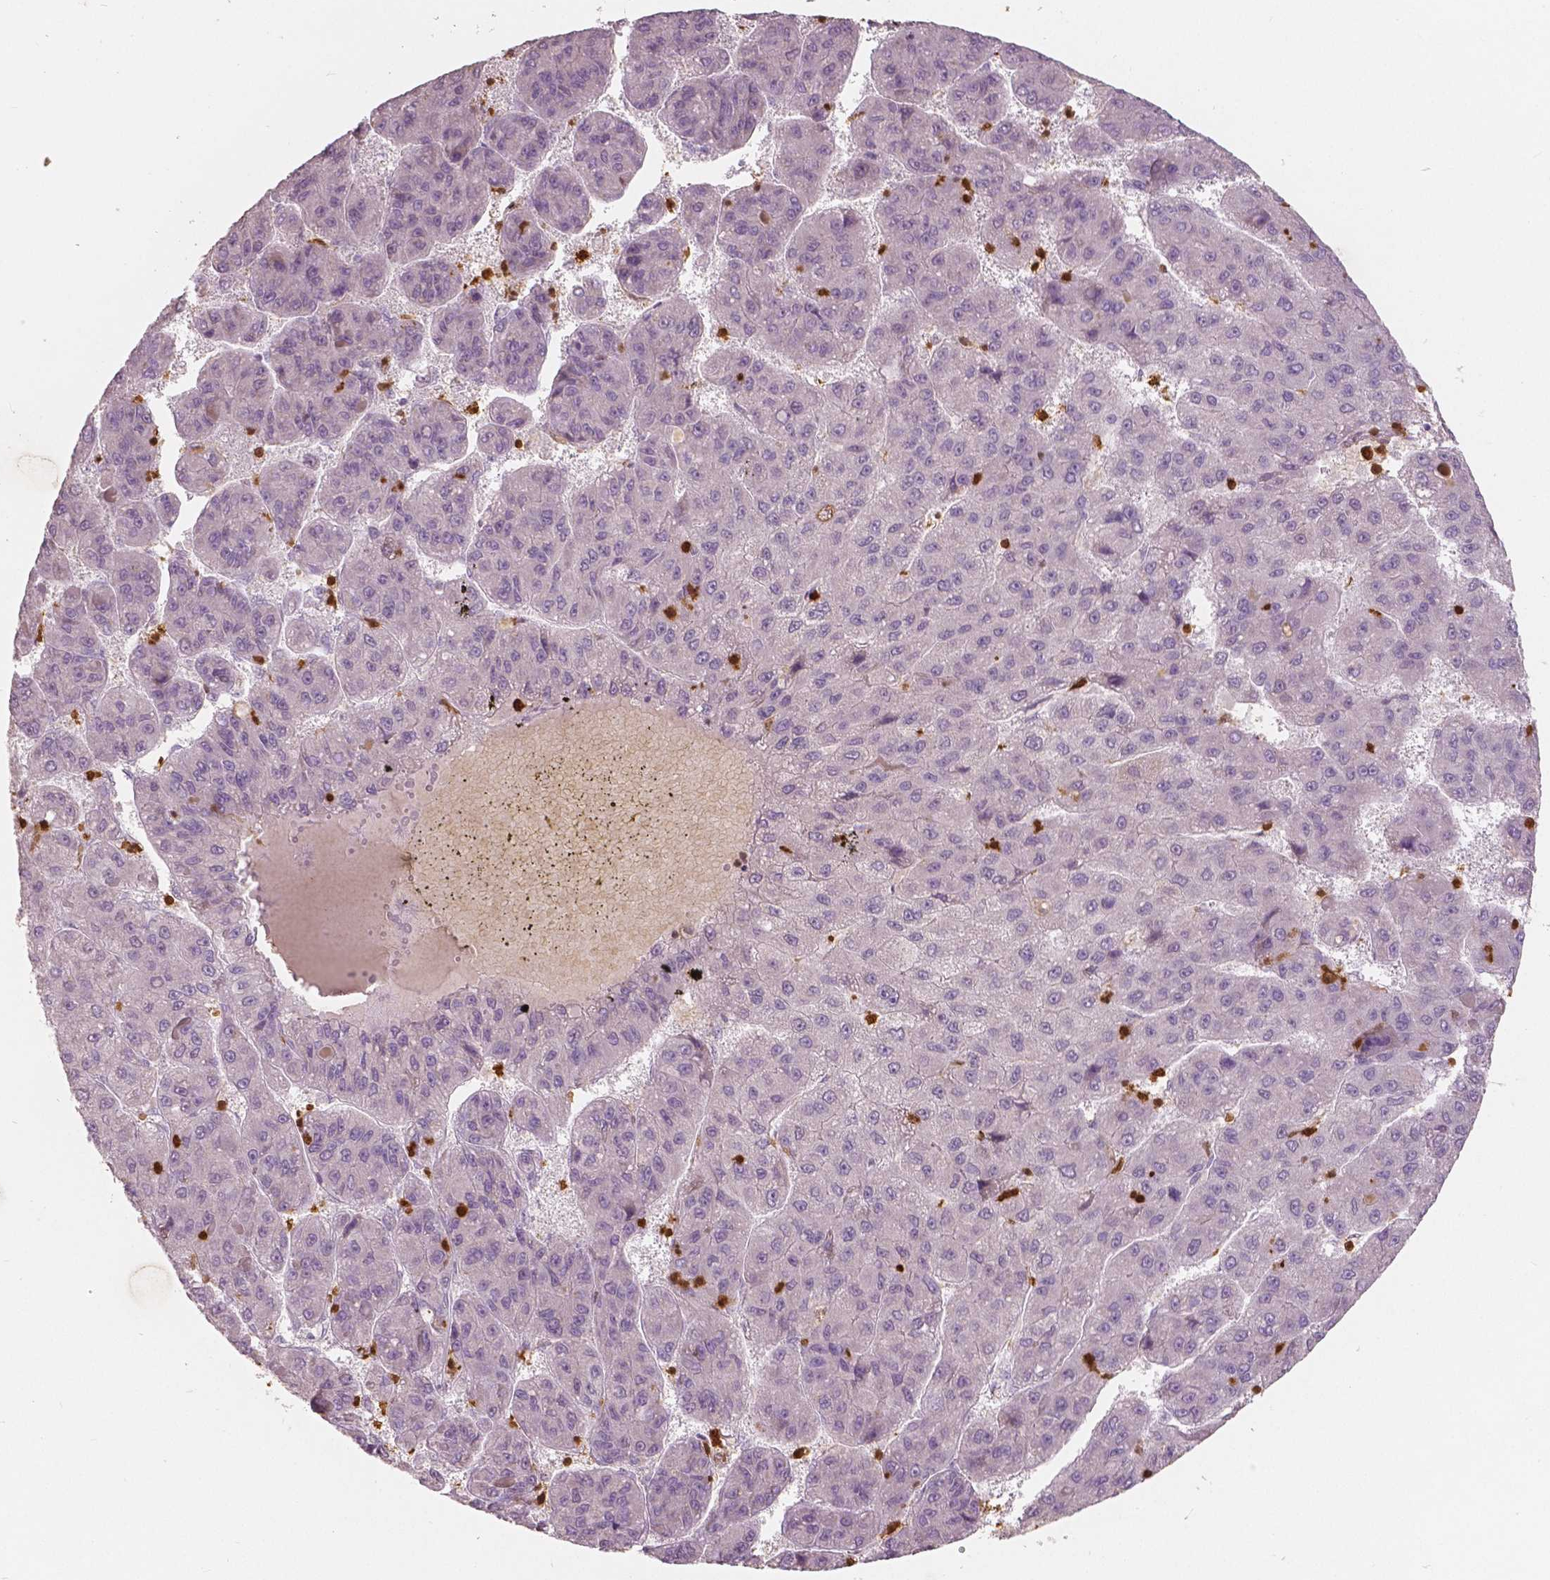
{"staining": {"intensity": "negative", "quantity": "none", "location": "none"}, "tissue": "liver cancer", "cell_type": "Tumor cells", "image_type": "cancer", "snomed": [{"axis": "morphology", "description": "Carcinoma, Hepatocellular, NOS"}, {"axis": "topography", "description": "Liver"}], "caption": "An immunohistochemistry (IHC) image of hepatocellular carcinoma (liver) is shown. There is no staining in tumor cells of hepatocellular carcinoma (liver).", "gene": "S100A4", "patient": {"sex": "female", "age": 82}}